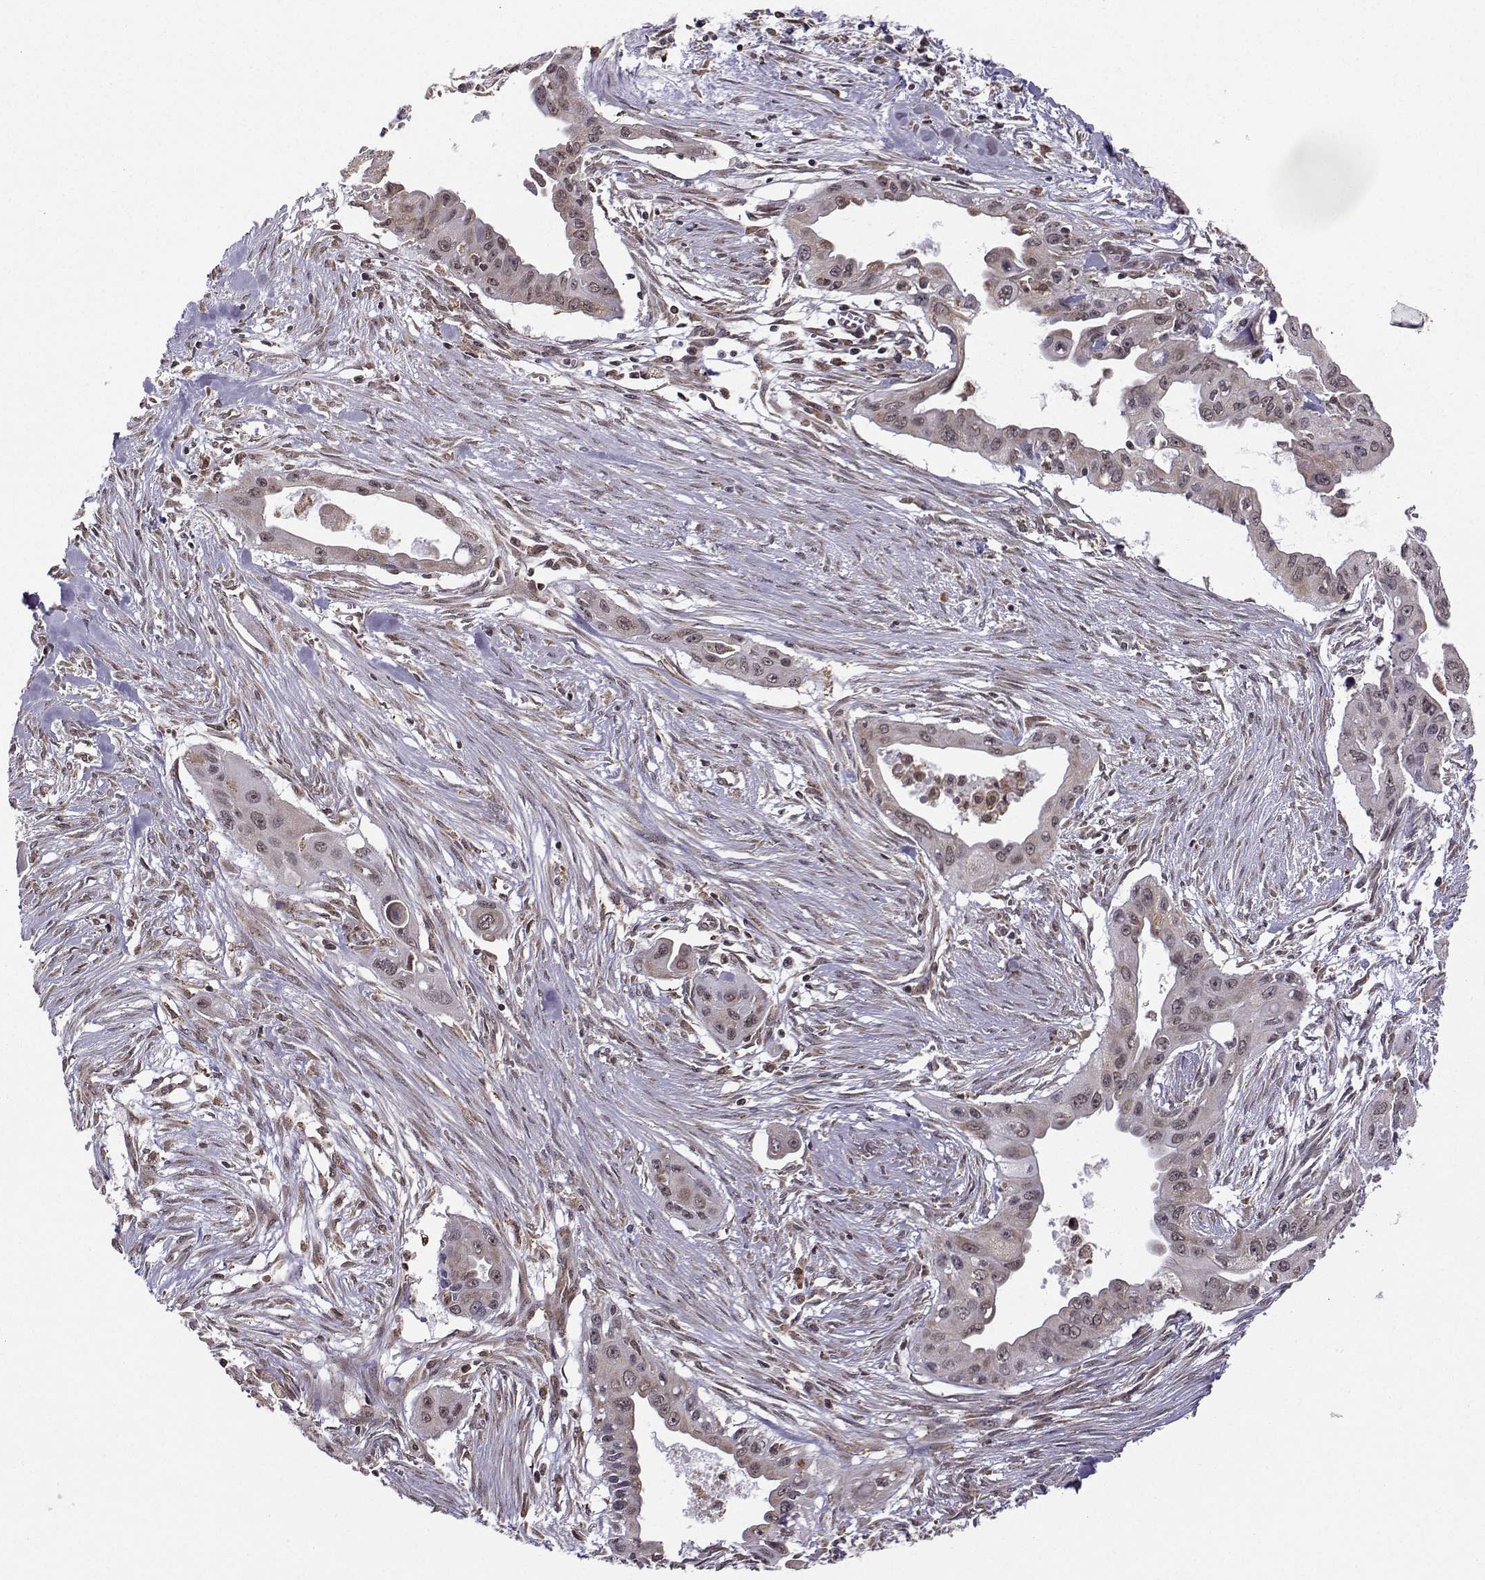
{"staining": {"intensity": "negative", "quantity": "none", "location": "none"}, "tissue": "pancreatic cancer", "cell_type": "Tumor cells", "image_type": "cancer", "snomed": [{"axis": "morphology", "description": "Adenocarcinoma, NOS"}, {"axis": "topography", "description": "Pancreas"}], "caption": "This is a image of immunohistochemistry staining of pancreatic cancer, which shows no expression in tumor cells.", "gene": "EZH1", "patient": {"sex": "male", "age": 60}}